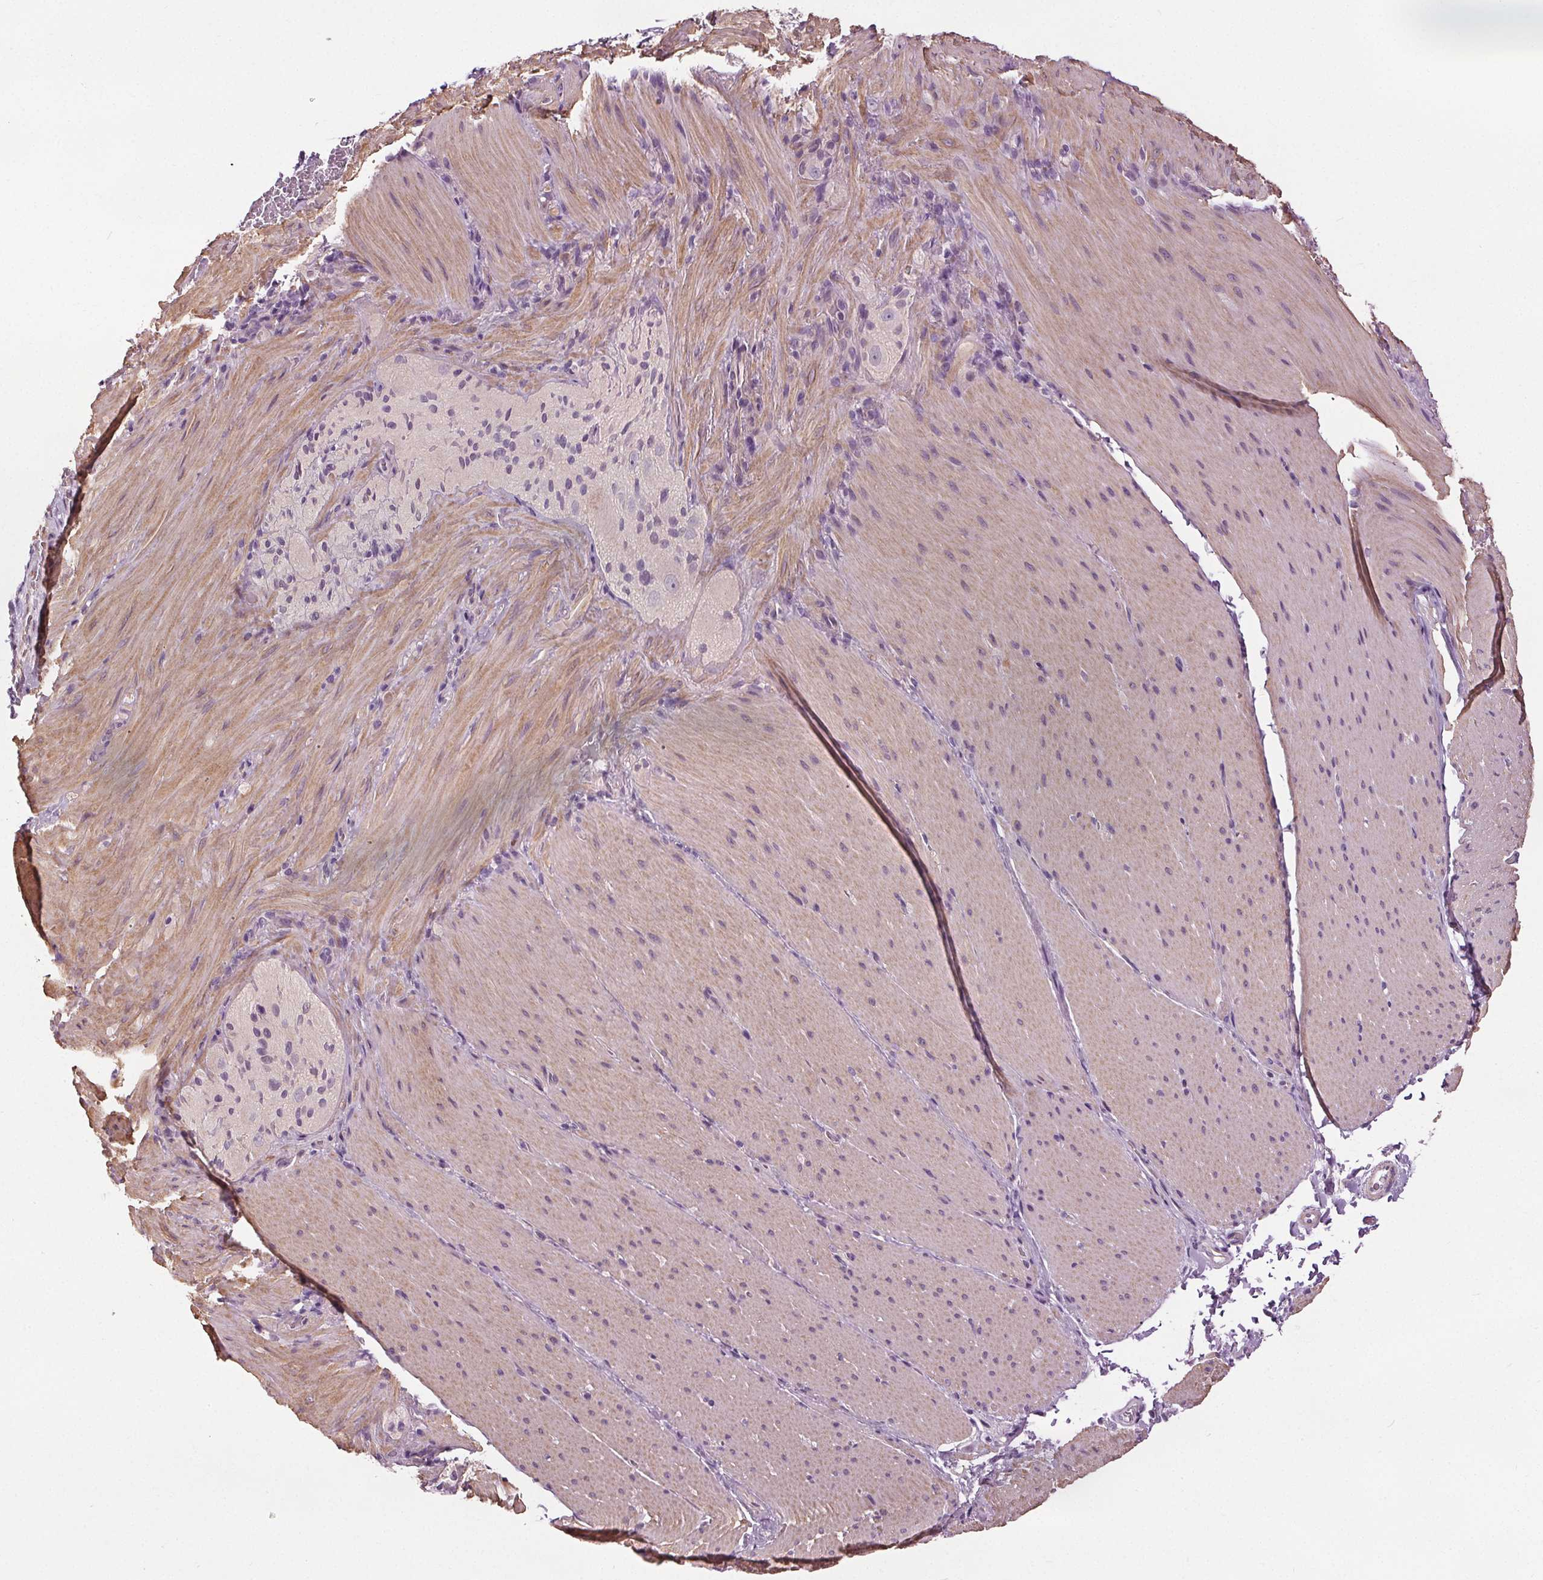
{"staining": {"intensity": "weak", "quantity": "25%-75%", "location": "cytoplasmic/membranous"}, "tissue": "smooth muscle", "cell_type": "Smooth muscle cells", "image_type": "normal", "snomed": [{"axis": "morphology", "description": "Normal tissue, NOS"}, {"axis": "topography", "description": "Smooth muscle"}, {"axis": "topography", "description": "Colon"}], "caption": "About 25%-75% of smooth muscle cells in unremarkable smooth muscle display weak cytoplasmic/membranous protein expression as visualized by brown immunohistochemical staining.", "gene": "RASA1", "patient": {"sex": "male", "age": 73}}